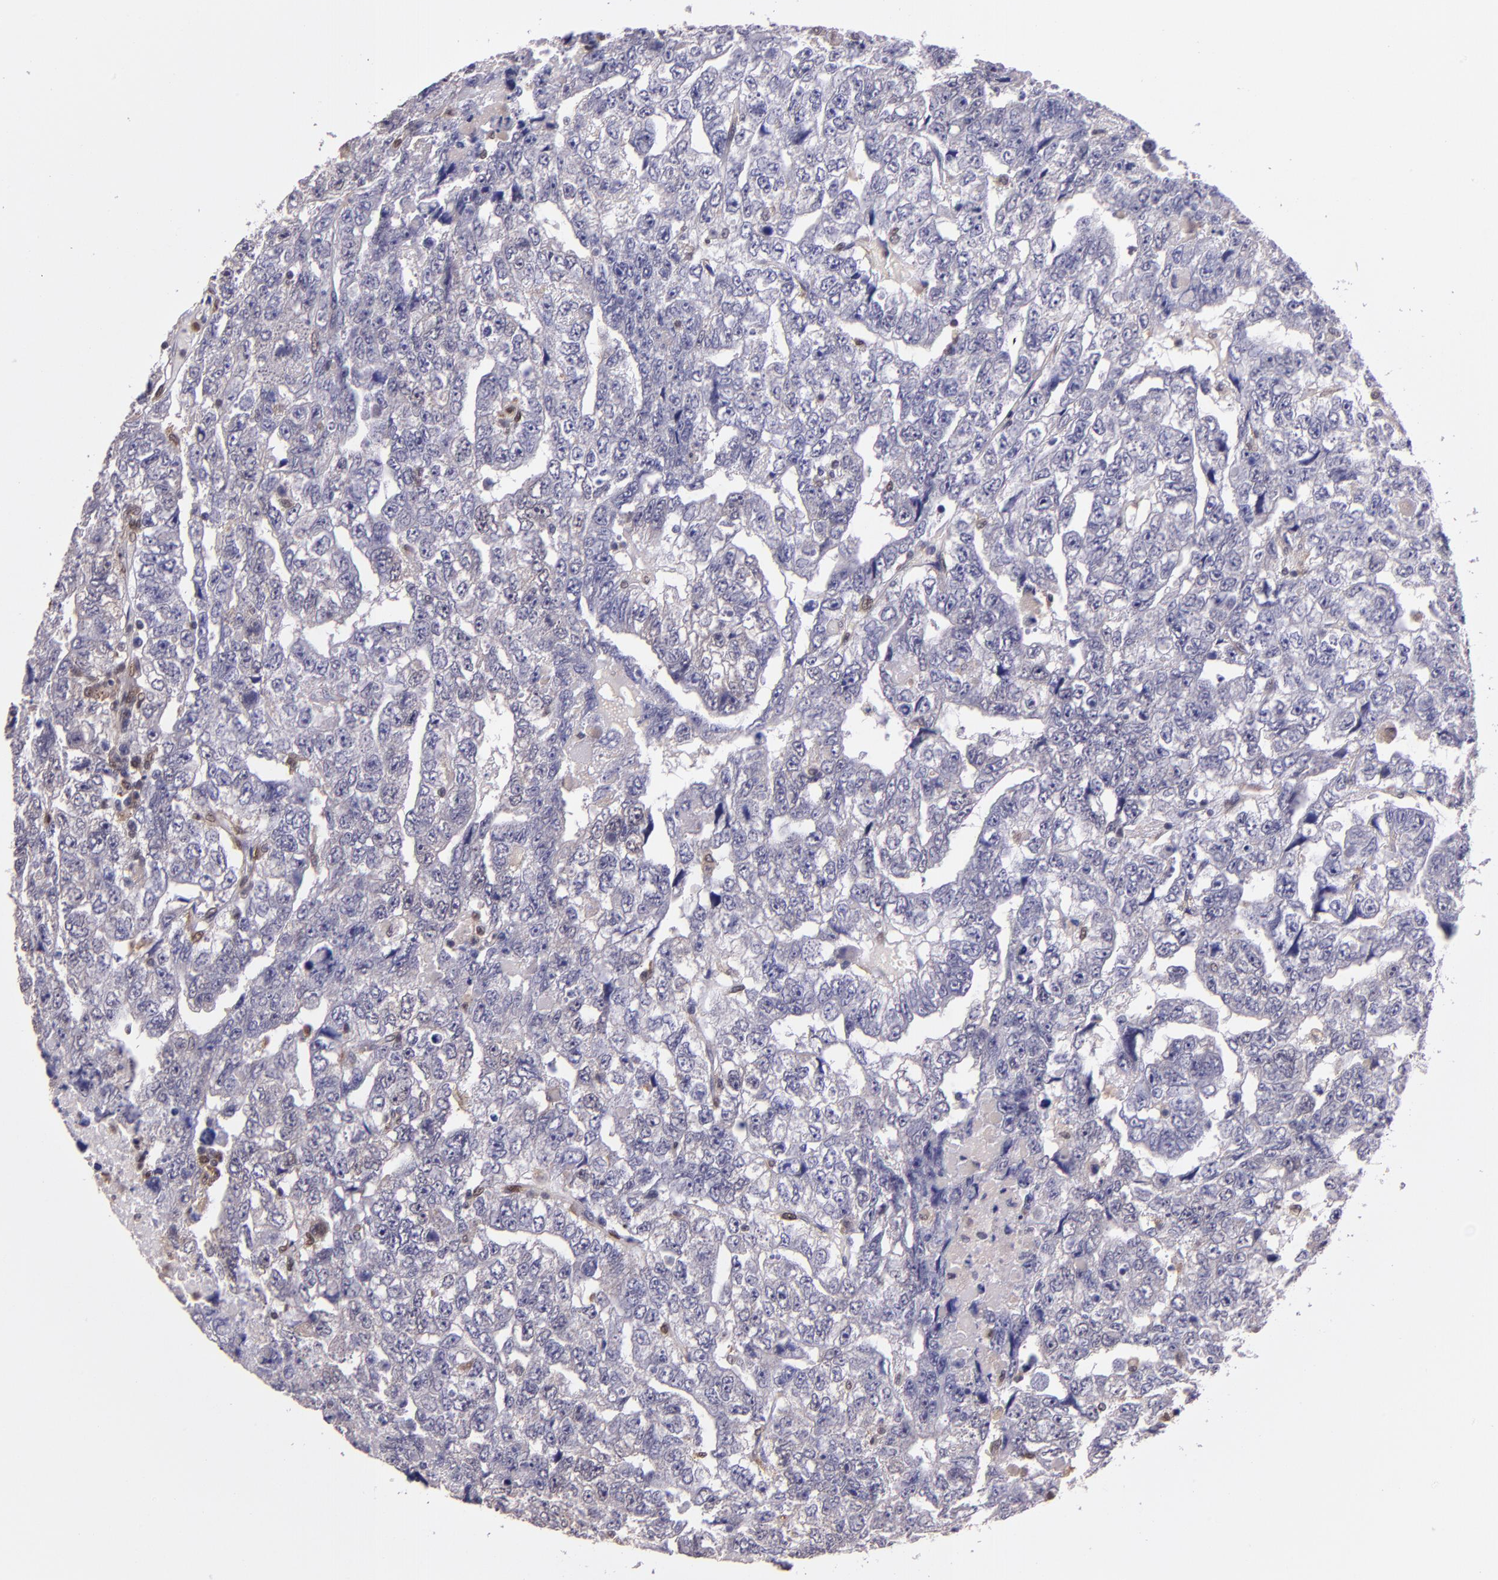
{"staining": {"intensity": "negative", "quantity": "none", "location": "none"}, "tissue": "testis cancer", "cell_type": "Tumor cells", "image_type": "cancer", "snomed": [{"axis": "morphology", "description": "Carcinoma, Embryonal, NOS"}, {"axis": "topography", "description": "Testis"}], "caption": "Tumor cells show no significant staining in testis cancer (embryonal carcinoma). (Brightfield microscopy of DAB immunohistochemistry (IHC) at high magnification).", "gene": "STAT6", "patient": {"sex": "male", "age": 36}}